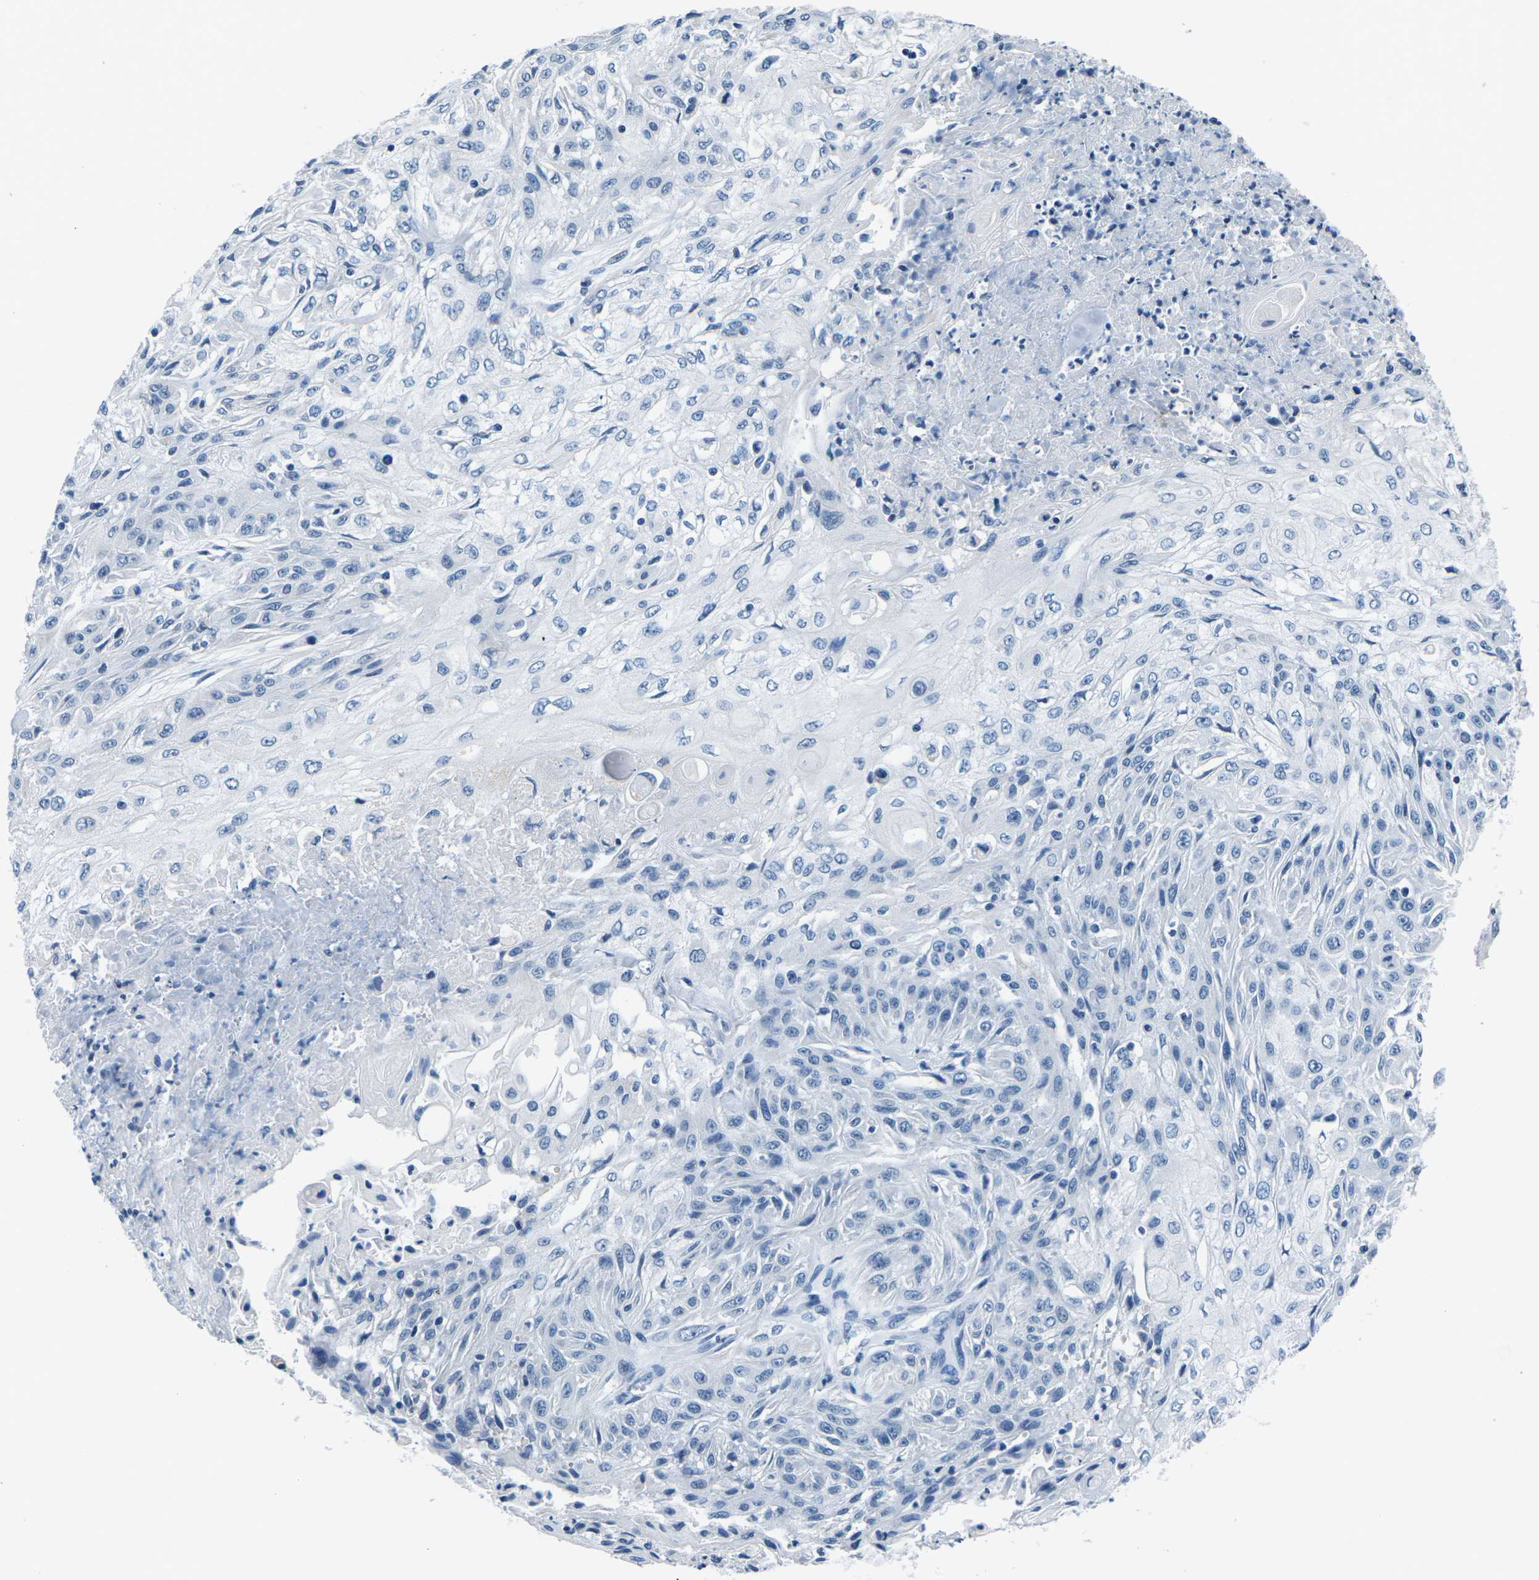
{"staining": {"intensity": "negative", "quantity": "none", "location": "none"}, "tissue": "skin cancer", "cell_type": "Tumor cells", "image_type": "cancer", "snomed": [{"axis": "morphology", "description": "Squamous cell carcinoma, NOS"}, {"axis": "topography", "description": "Skin"}], "caption": "Micrograph shows no protein staining in tumor cells of squamous cell carcinoma (skin) tissue.", "gene": "UMOD", "patient": {"sex": "male", "age": 75}}